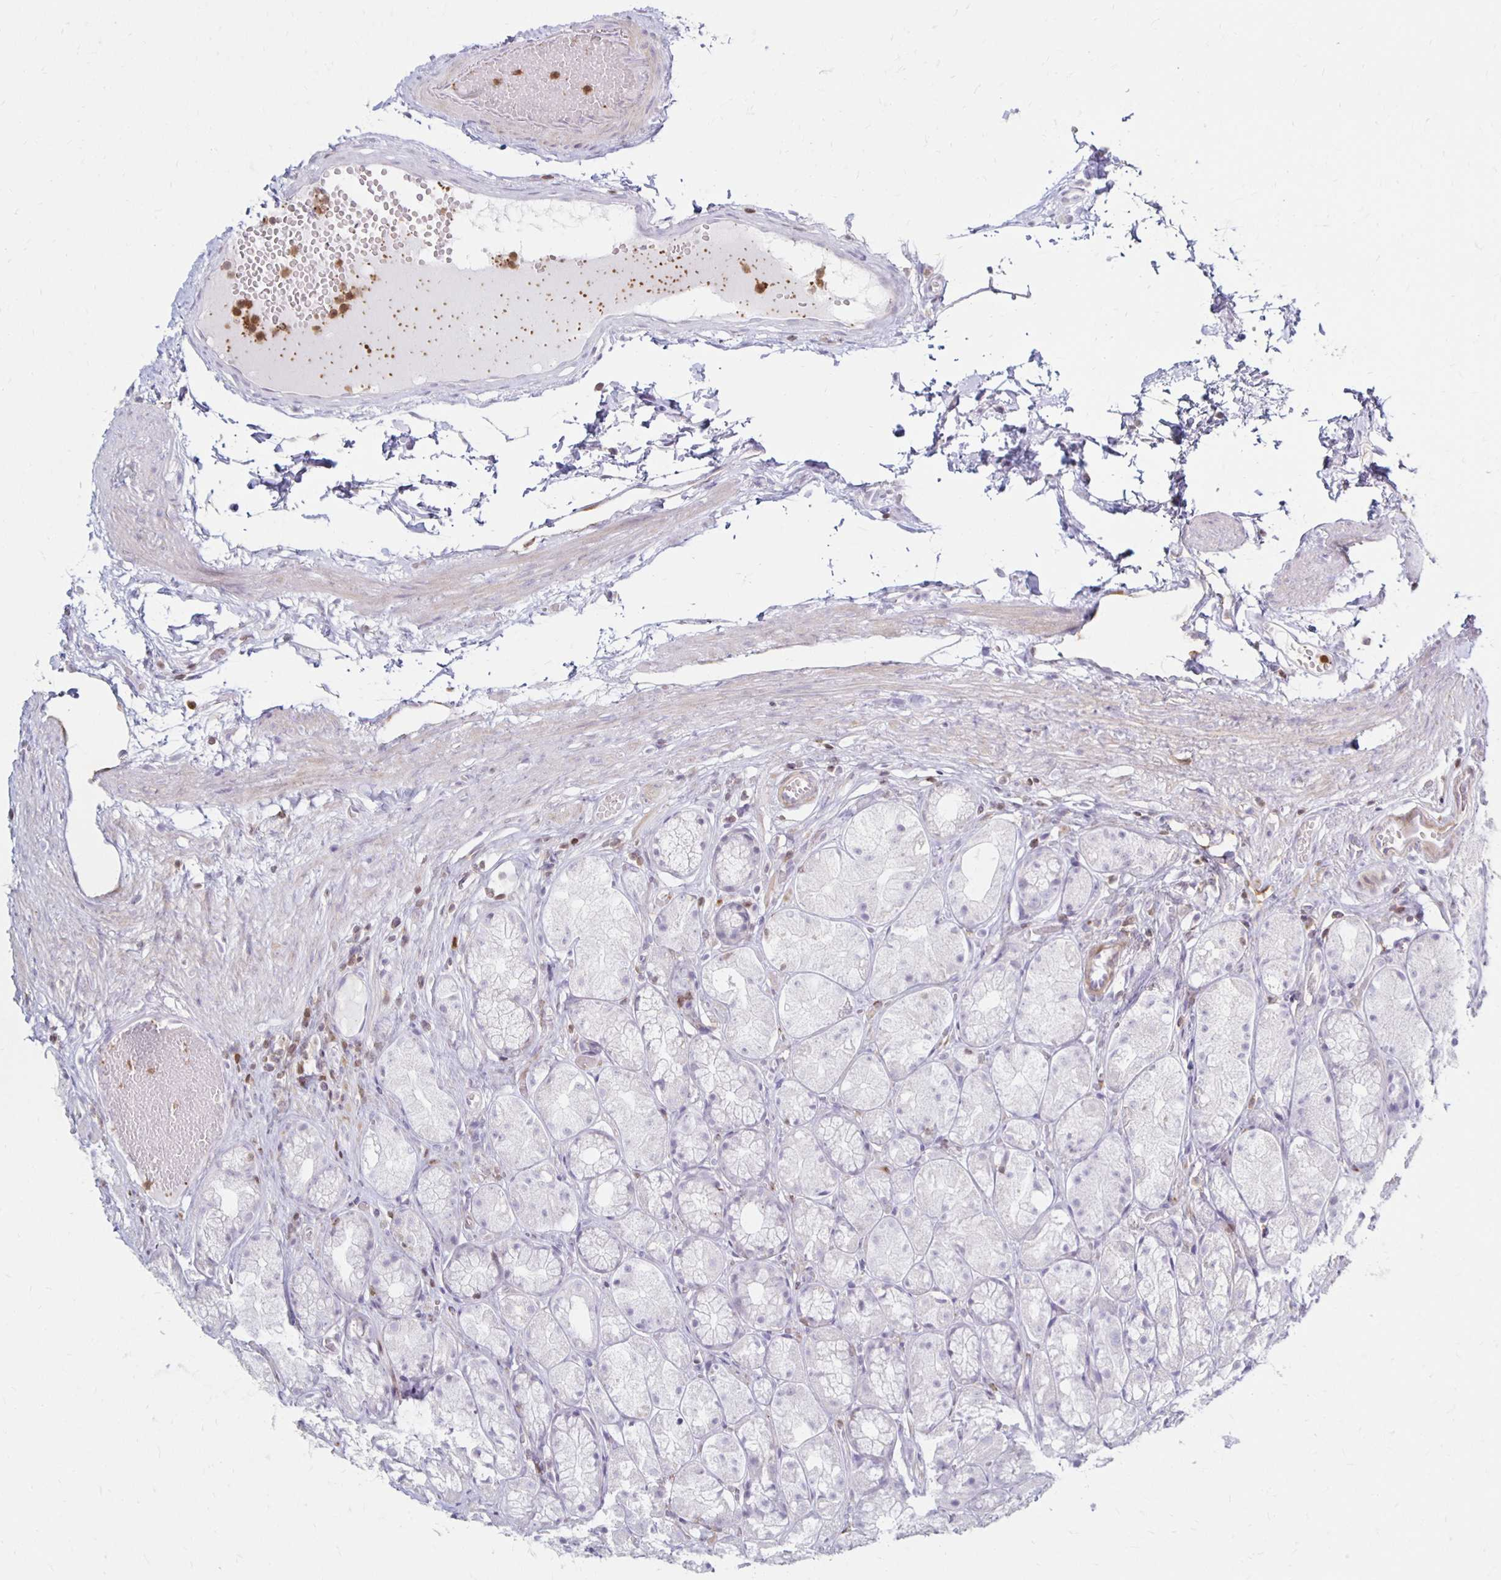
{"staining": {"intensity": "negative", "quantity": "none", "location": "none"}, "tissue": "stomach", "cell_type": "Glandular cells", "image_type": "normal", "snomed": [{"axis": "morphology", "description": "Normal tissue, NOS"}, {"axis": "topography", "description": "Stomach"}], "caption": "An immunohistochemistry photomicrograph of unremarkable stomach is shown. There is no staining in glandular cells of stomach.", "gene": "CCL21", "patient": {"sex": "male", "age": 70}}